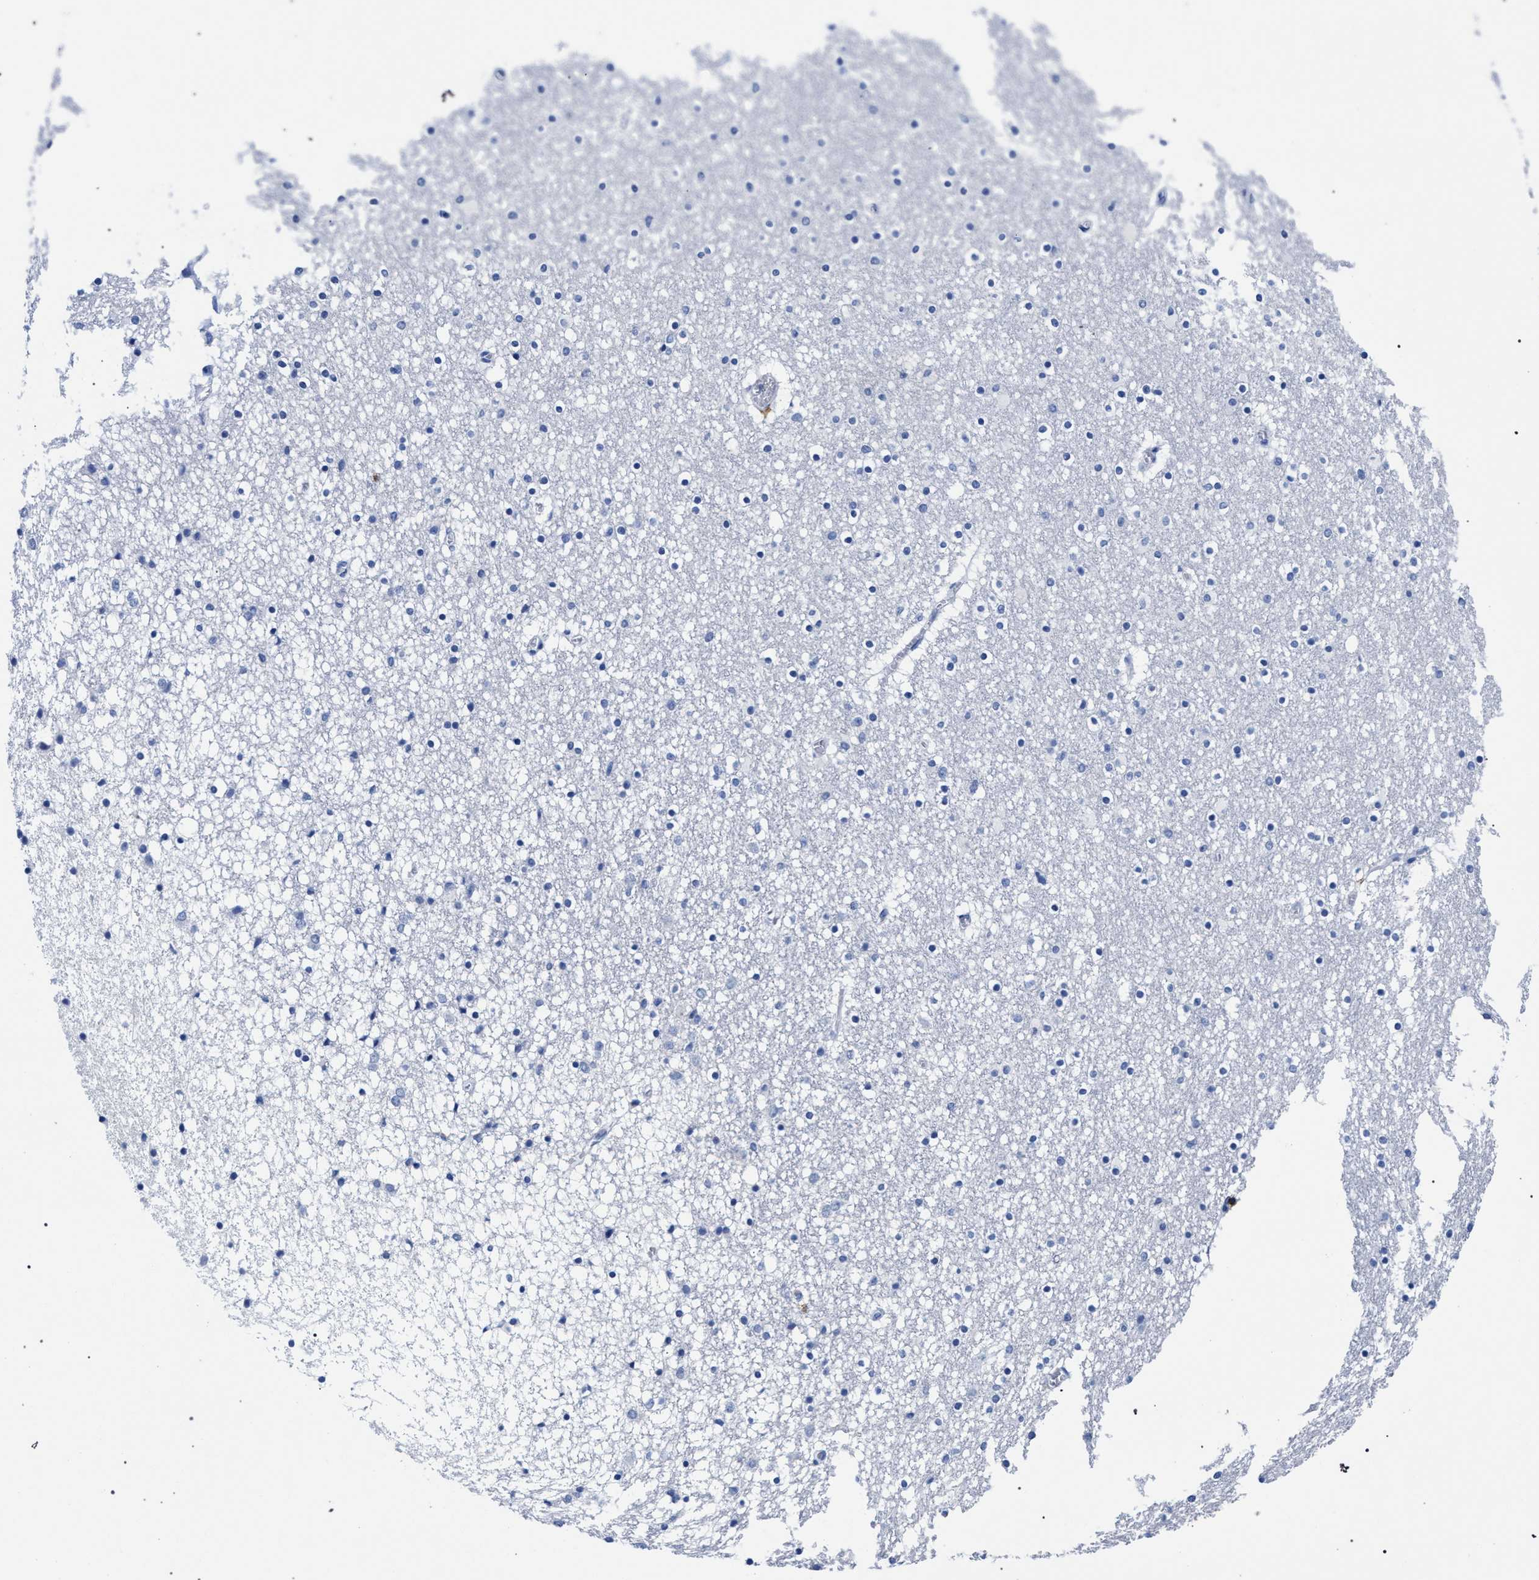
{"staining": {"intensity": "negative", "quantity": "none", "location": "none"}, "tissue": "caudate", "cell_type": "Glial cells", "image_type": "normal", "snomed": [{"axis": "morphology", "description": "Normal tissue, NOS"}, {"axis": "topography", "description": "Lateral ventricle wall"}], "caption": "Immunohistochemistry histopathology image of normal caudate: caudate stained with DAB (3,3'-diaminobenzidine) exhibits no significant protein positivity in glial cells. (IHC, brightfield microscopy, high magnification).", "gene": "KLRK1", "patient": {"sex": "male", "age": 45}}